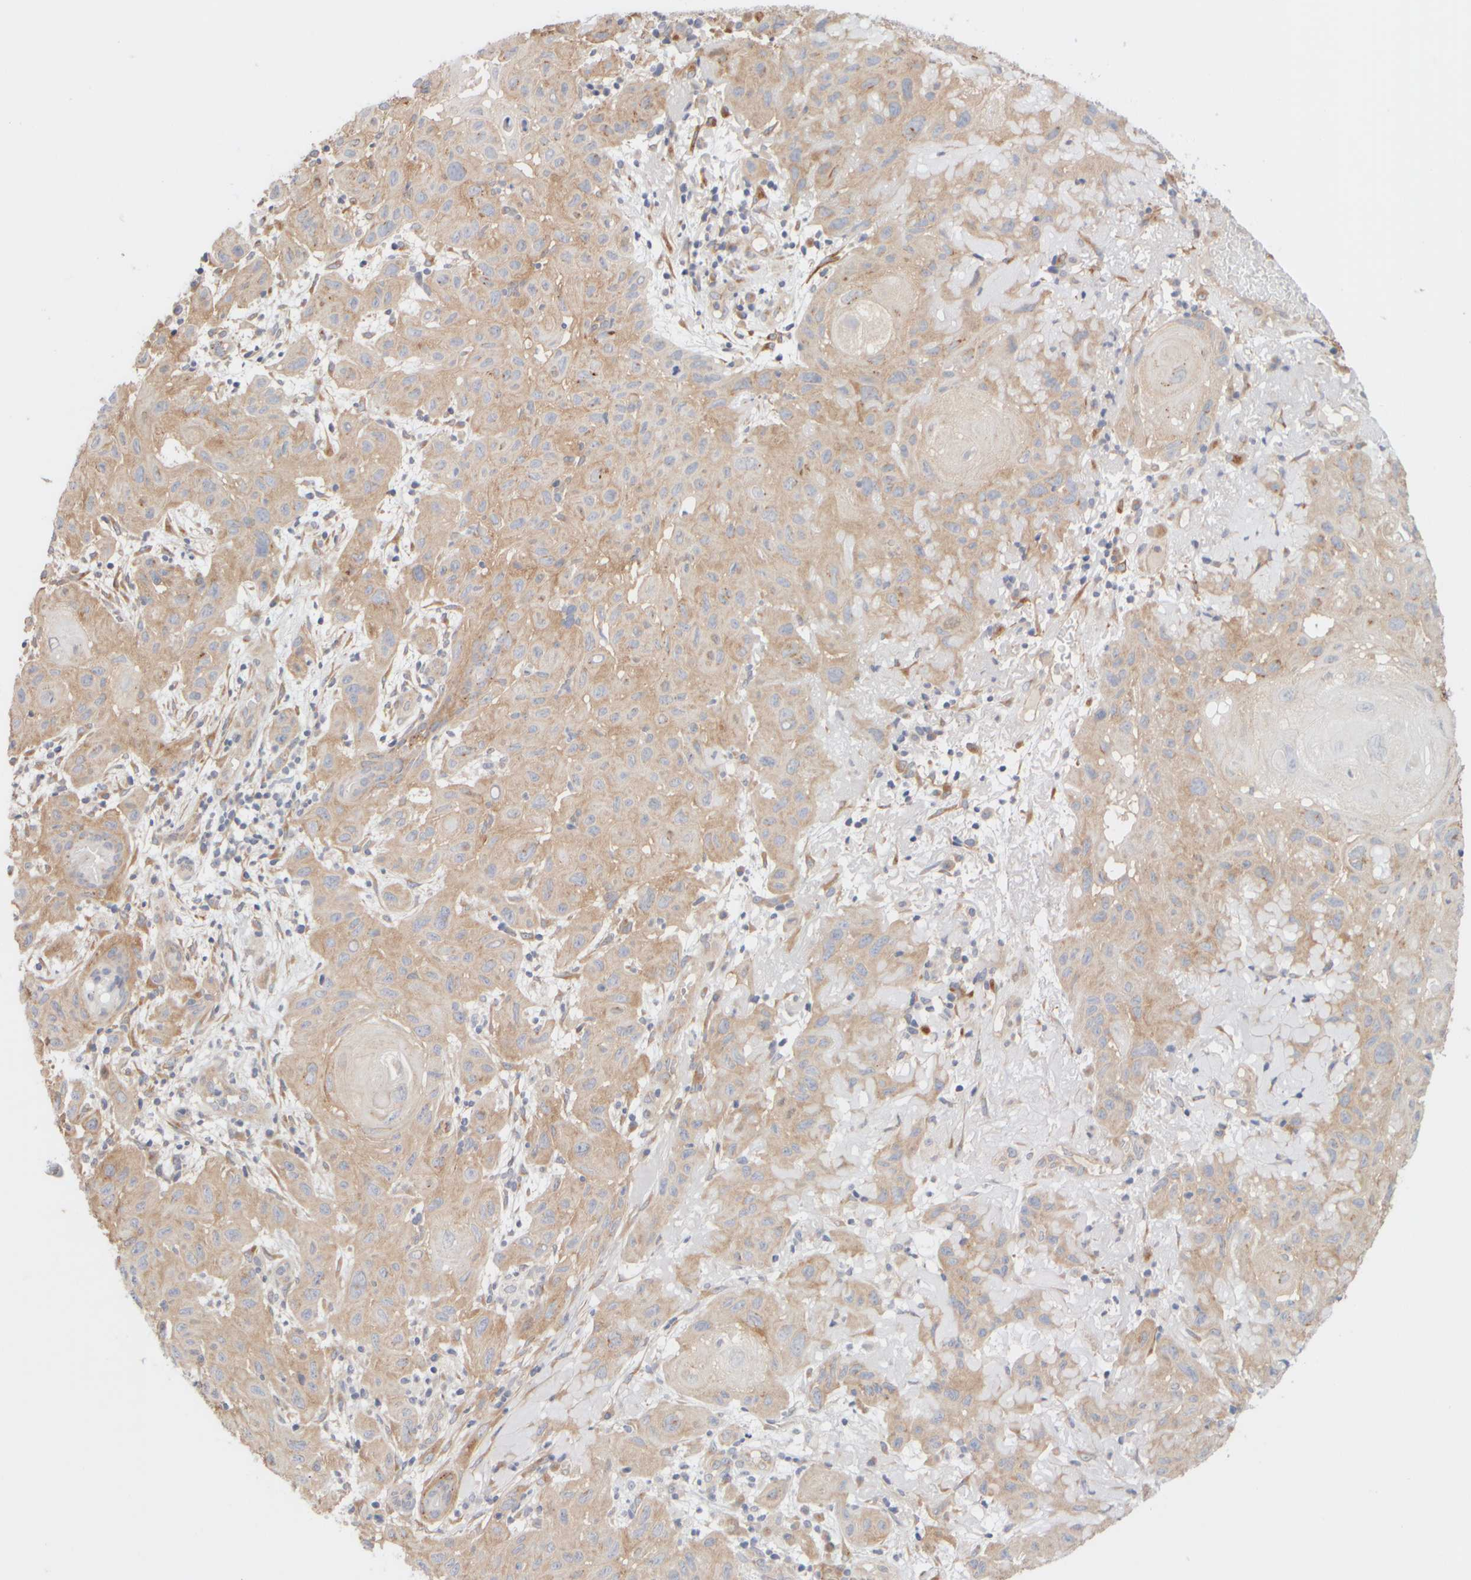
{"staining": {"intensity": "weak", "quantity": "25%-75%", "location": "cytoplasmic/membranous"}, "tissue": "skin cancer", "cell_type": "Tumor cells", "image_type": "cancer", "snomed": [{"axis": "morphology", "description": "Normal tissue, NOS"}, {"axis": "morphology", "description": "Squamous cell carcinoma, NOS"}, {"axis": "topography", "description": "Skin"}], "caption": "Tumor cells exhibit low levels of weak cytoplasmic/membranous positivity in about 25%-75% of cells in squamous cell carcinoma (skin).", "gene": "GOPC", "patient": {"sex": "female", "age": 96}}